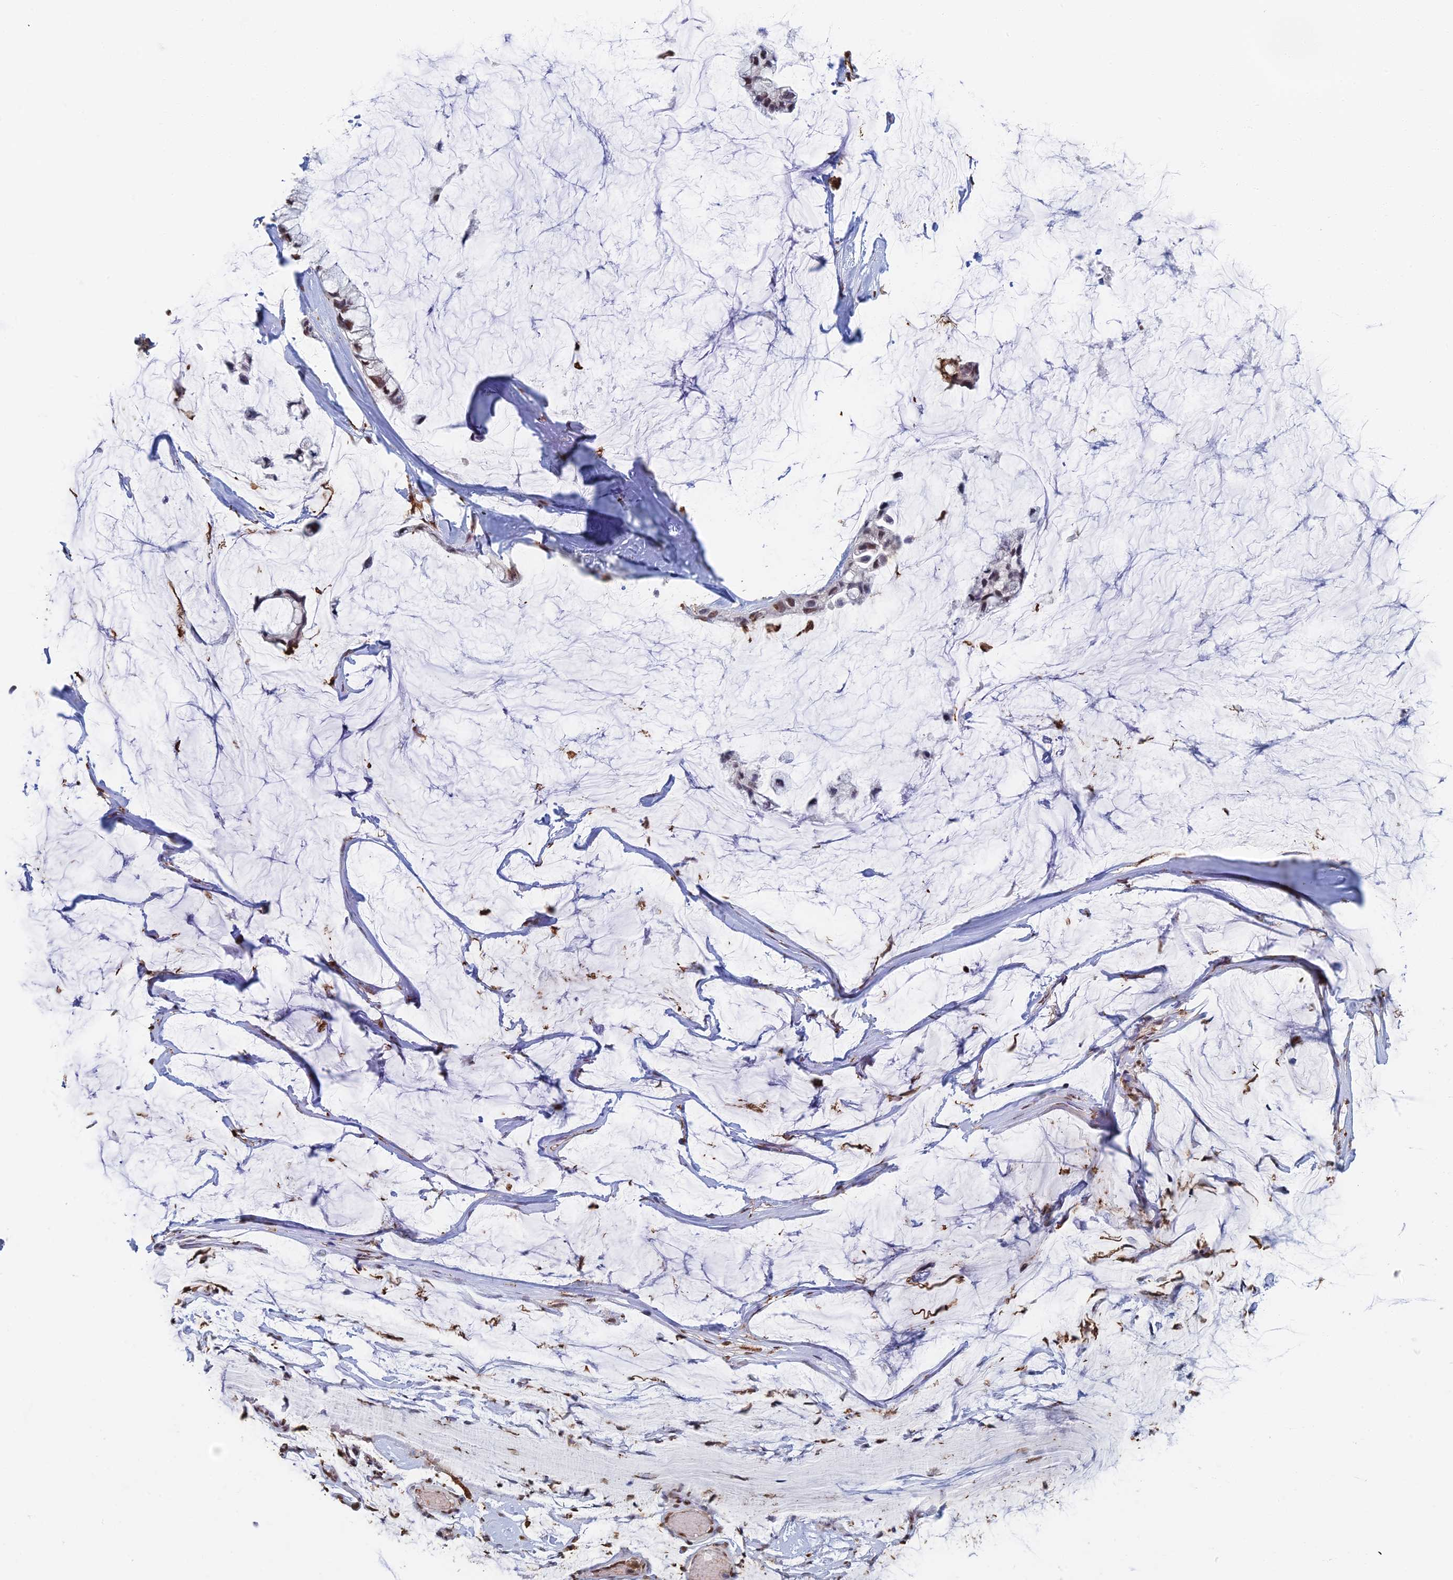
{"staining": {"intensity": "moderate", "quantity": ">75%", "location": "nuclear"}, "tissue": "ovarian cancer", "cell_type": "Tumor cells", "image_type": "cancer", "snomed": [{"axis": "morphology", "description": "Cystadenocarcinoma, mucinous, NOS"}, {"axis": "topography", "description": "Ovary"}], "caption": "Tumor cells reveal moderate nuclear positivity in about >75% of cells in ovarian cancer. (Brightfield microscopy of DAB IHC at high magnification).", "gene": "GPATCH1", "patient": {"sex": "female", "age": 39}}